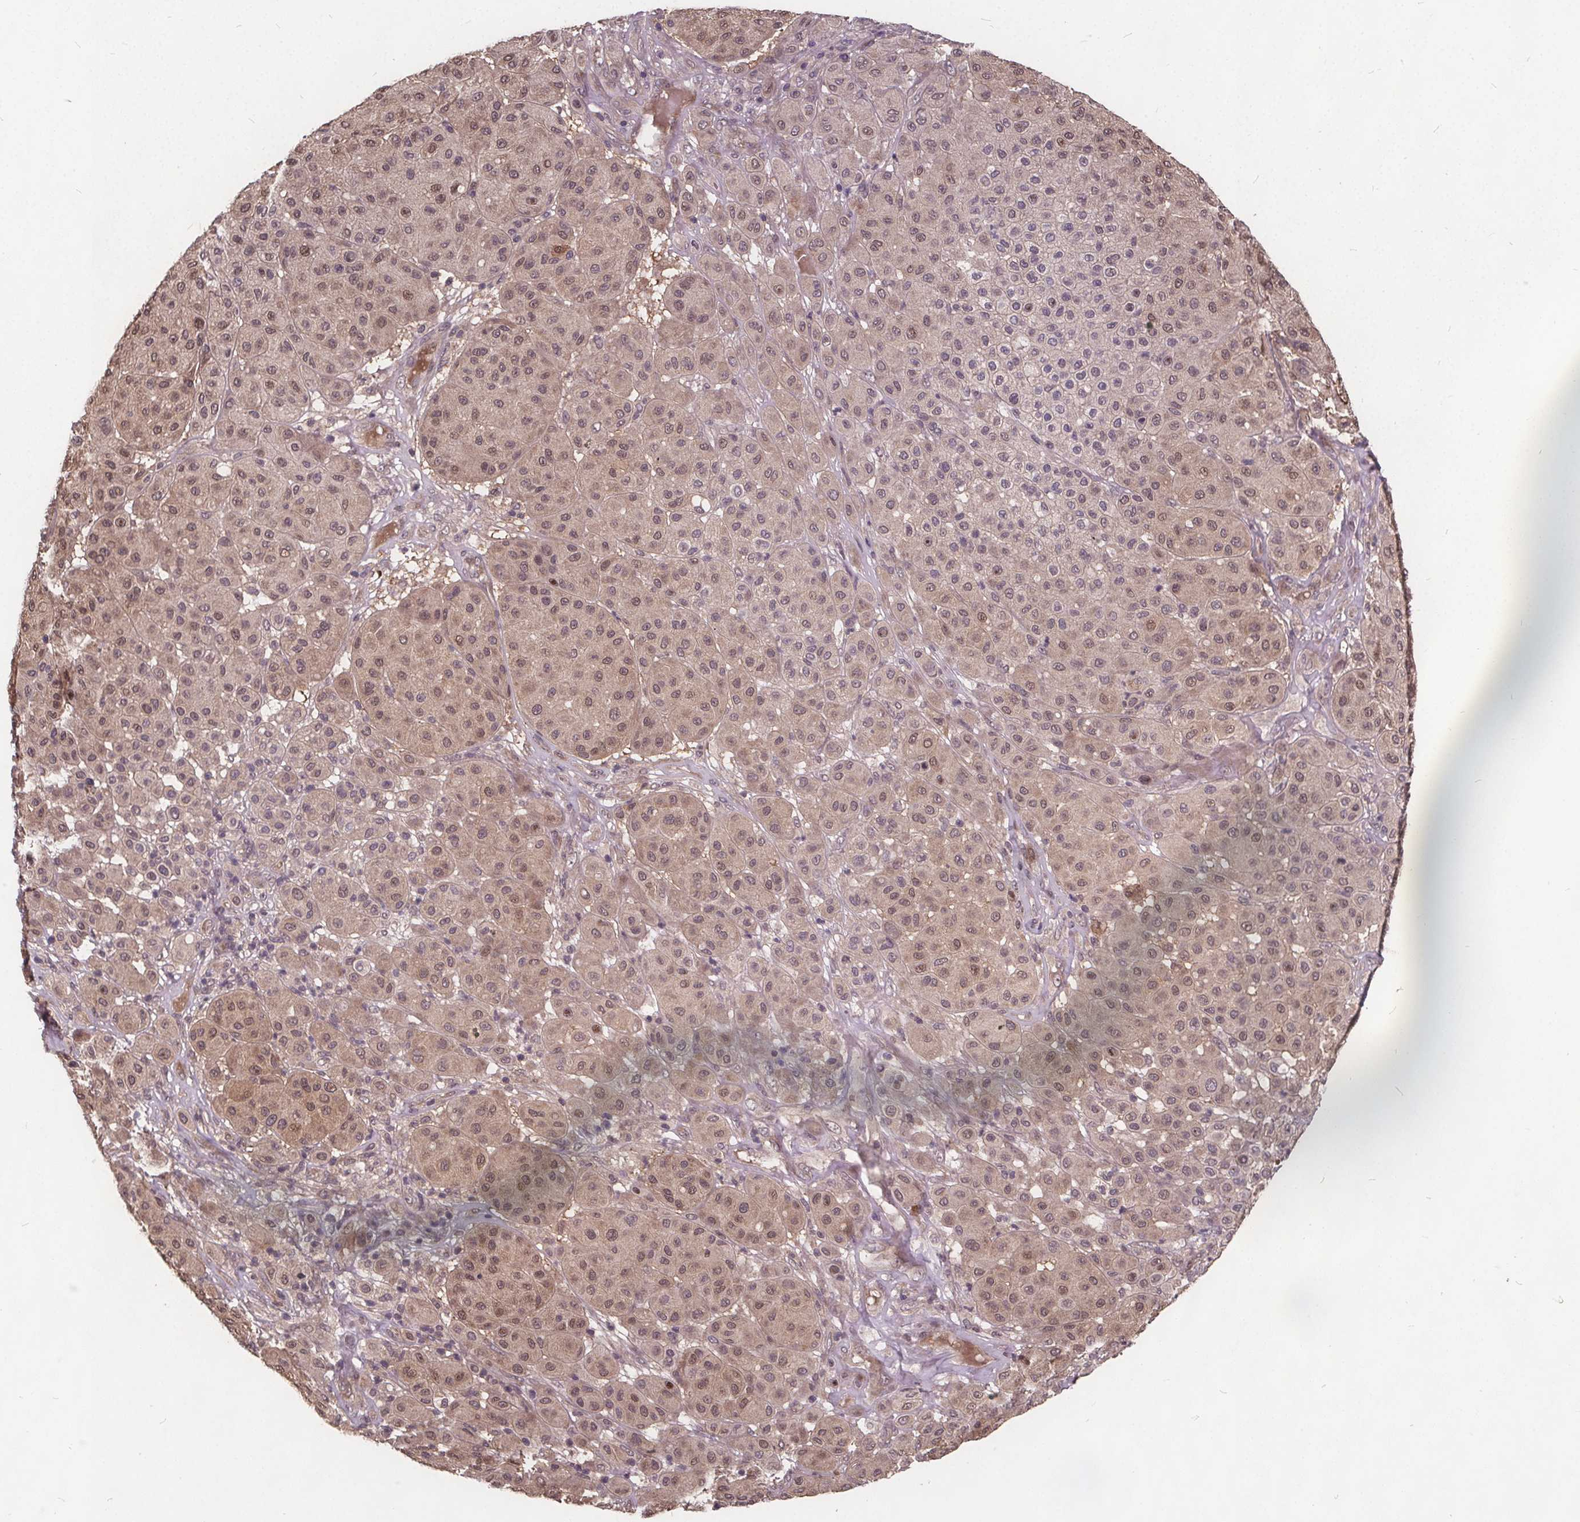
{"staining": {"intensity": "weak", "quantity": "<25%", "location": "nuclear"}, "tissue": "melanoma", "cell_type": "Tumor cells", "image_type": "cancer", "snomed": [{"axis": "morphology", "description": "Malignant melanoma, Metastatic site"}, {"axis": "topography", "description": "Smooth muscle"}], "caption": "Immunohistochemistry (IHC) of human melanoma displays no positivity in tumor cells.", "gene": "USP9X", "patient": {"sex": "male", "age": 41}}